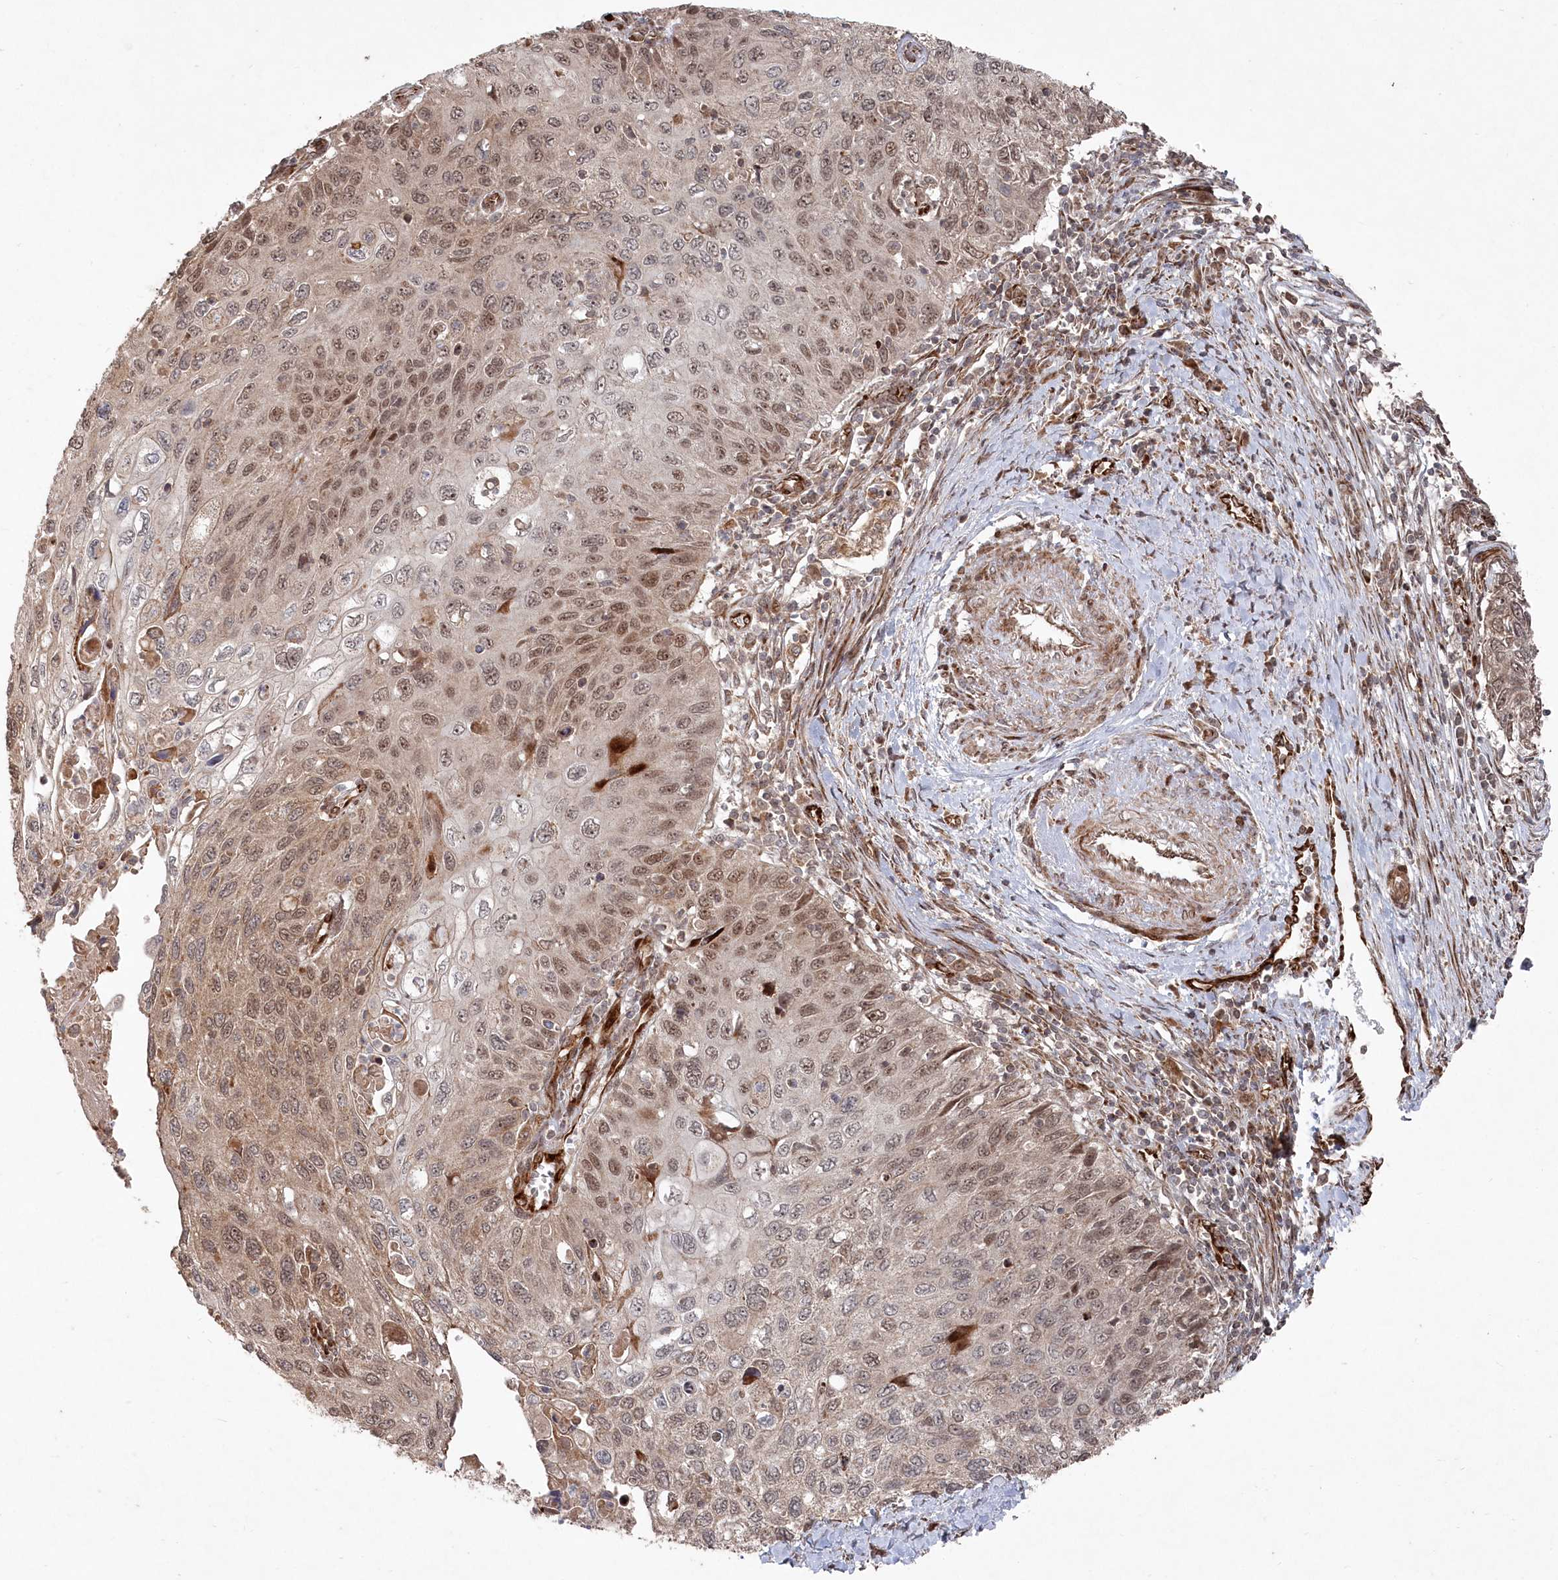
{"staining": {"intensity": "moderate", "quantity": "25%-75%", "location": "cytoplasmic/membranous,nuclear"}, "tissue": "cervical cancer", "cell_type": "Tumor cells", "image_type": "cancer", "snomed": [{"axis": "morphology", "description": "Squamous cell carcinoma, NOS"}, {"axis": "topography", "description": "Cervix"}], "caption": "Tumor cells show moderate cytoplasmic/membranous and nuclear expression in approximately 25%-75% of cells in cervical cancer (squamous cell carcinoma).", "gene": "POLR3A", "patient": {"sex": "female", "age": 70}}